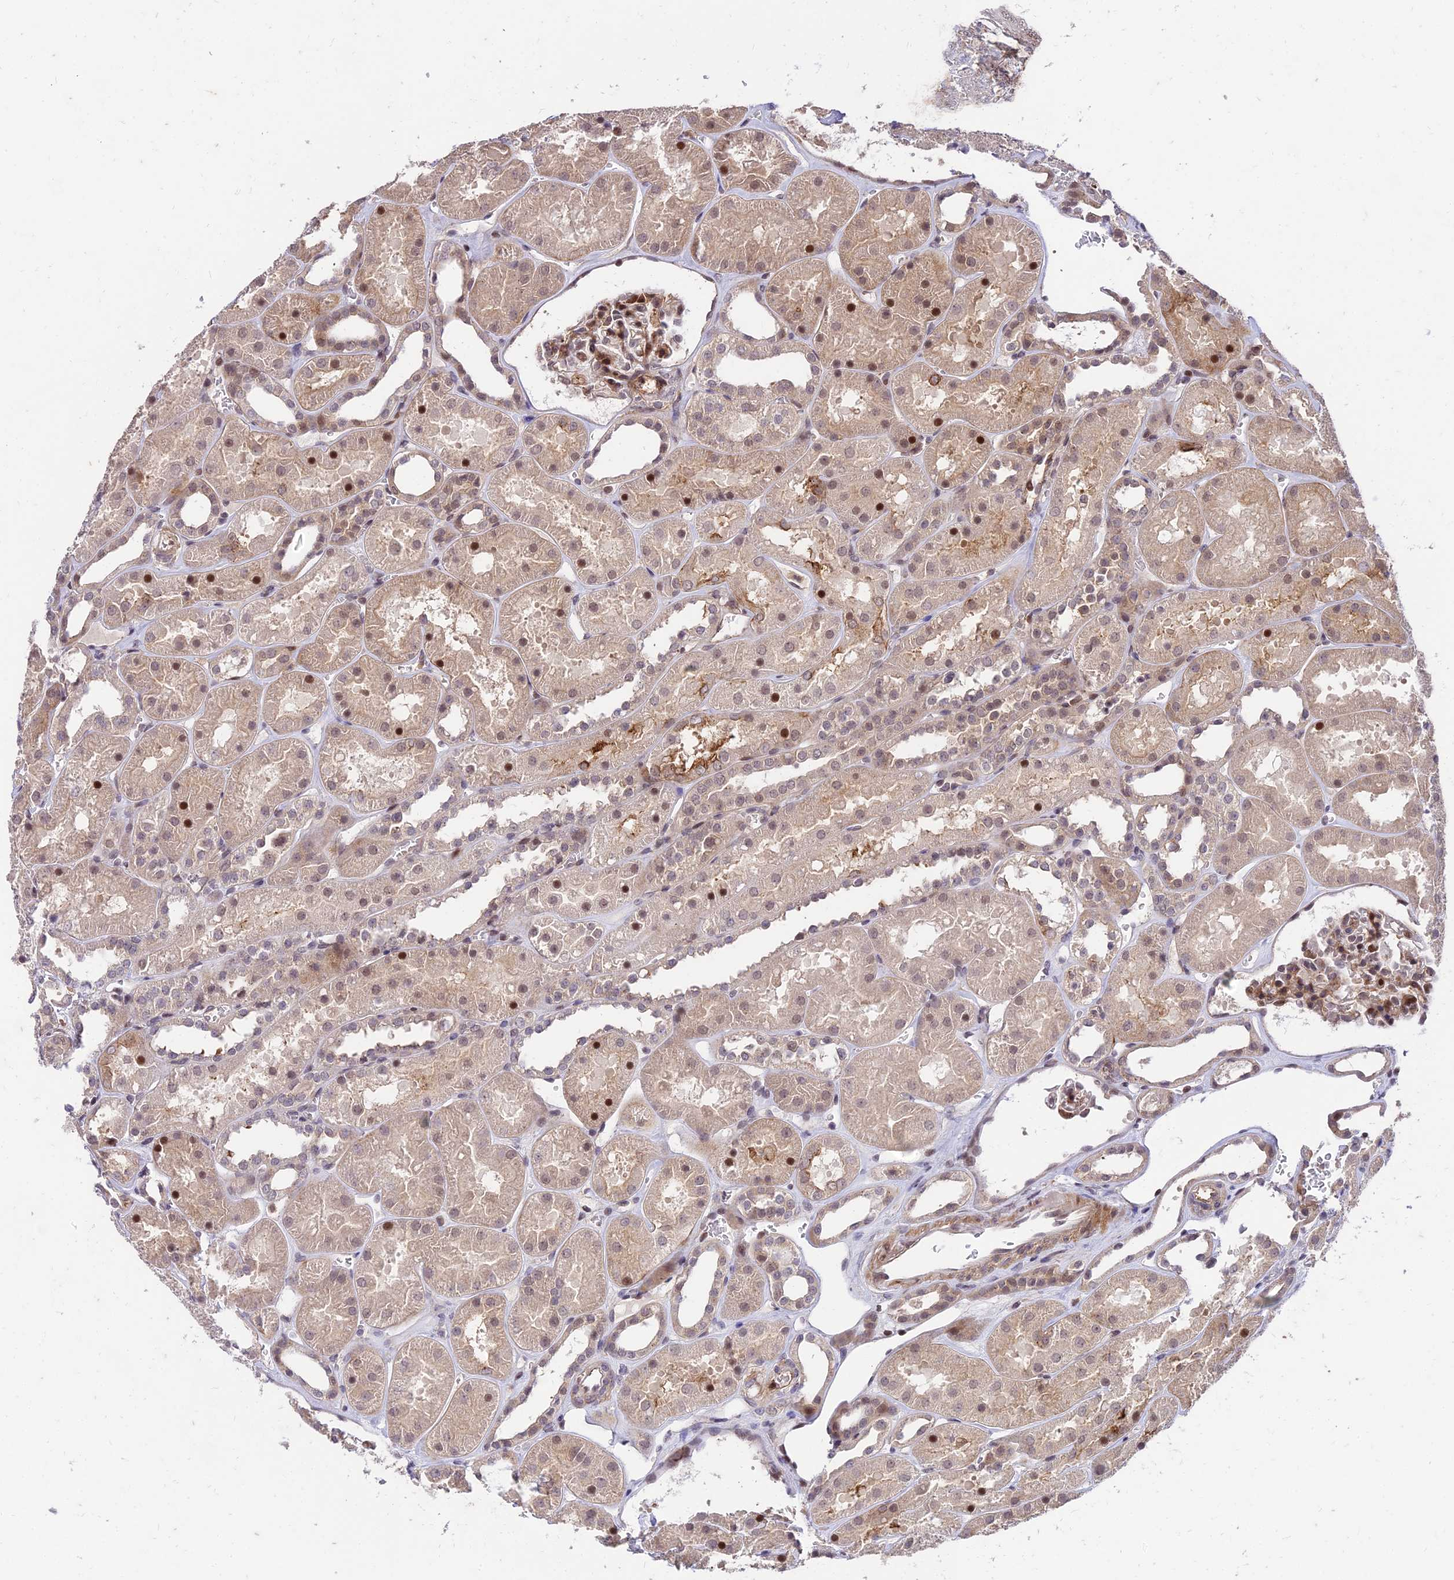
{"staining": {"intensity": "moderate", "quantity": "25%-75%", "location": "cytoplasmic/membranous,nuclear"}, "tissue": "kidney", "cell_type": "Cells in glomeruli", "image_type": "normal", "snomed": [{"axis": "morphology", "description": "Normal tissue, NOS"}, {"axis": "topography", "description": "Kidney"}], "caption": "Immunohistochemistry (IHC) (DAB) staining of normal human kidney exhibits moderate cytoplasmic/membranous,nuclear protein expression in about 25%-75% of cells in glomeruli. (DAB (3,3'-diaminobenzidine) = brown stain, brightfield microscopy at high magnification).", "gene": "ZNF85", "patient": {"sex": "female", "age": 41}}